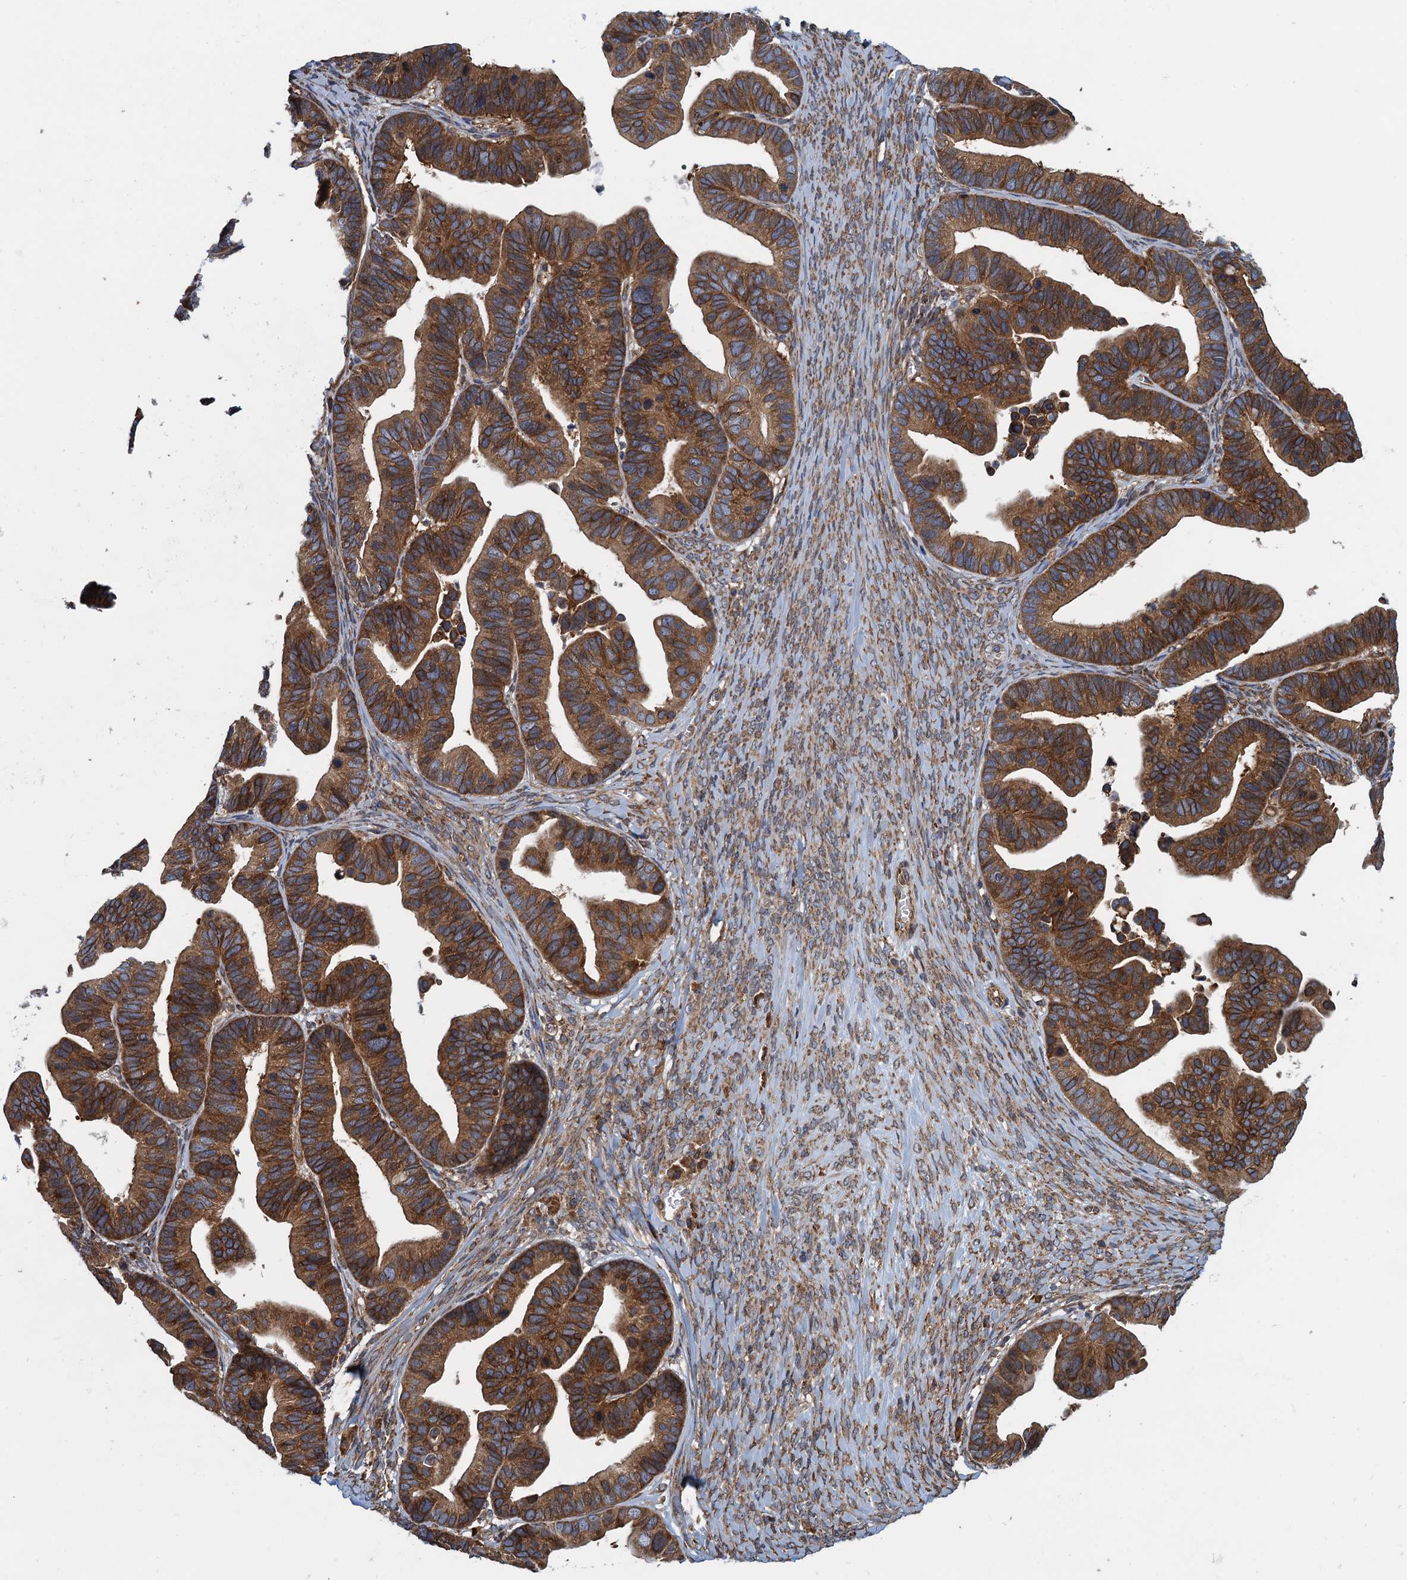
{"staining": {"intensity": "strong", "quantity": ">75%", "location": "cytoplasmic/membranous"}, "tissue": "ovarian cancer", "cell_type": "Tumor cells", "image_type": "cancer", "snomed": [{"axis": "morphology", "description": "Cystadenocarcinoma, serous, NOS"}, {"axis": "topography", "description": "Ovary"}], "caption": "There is high levels of strong cytoplasmic/membranous positivity in tumor cells of ovarian cancer, as demonstrated by immunohistochemical staining (brown color).", "gene": "MDM1", "patient": {"sex": "female", "age": 56}}